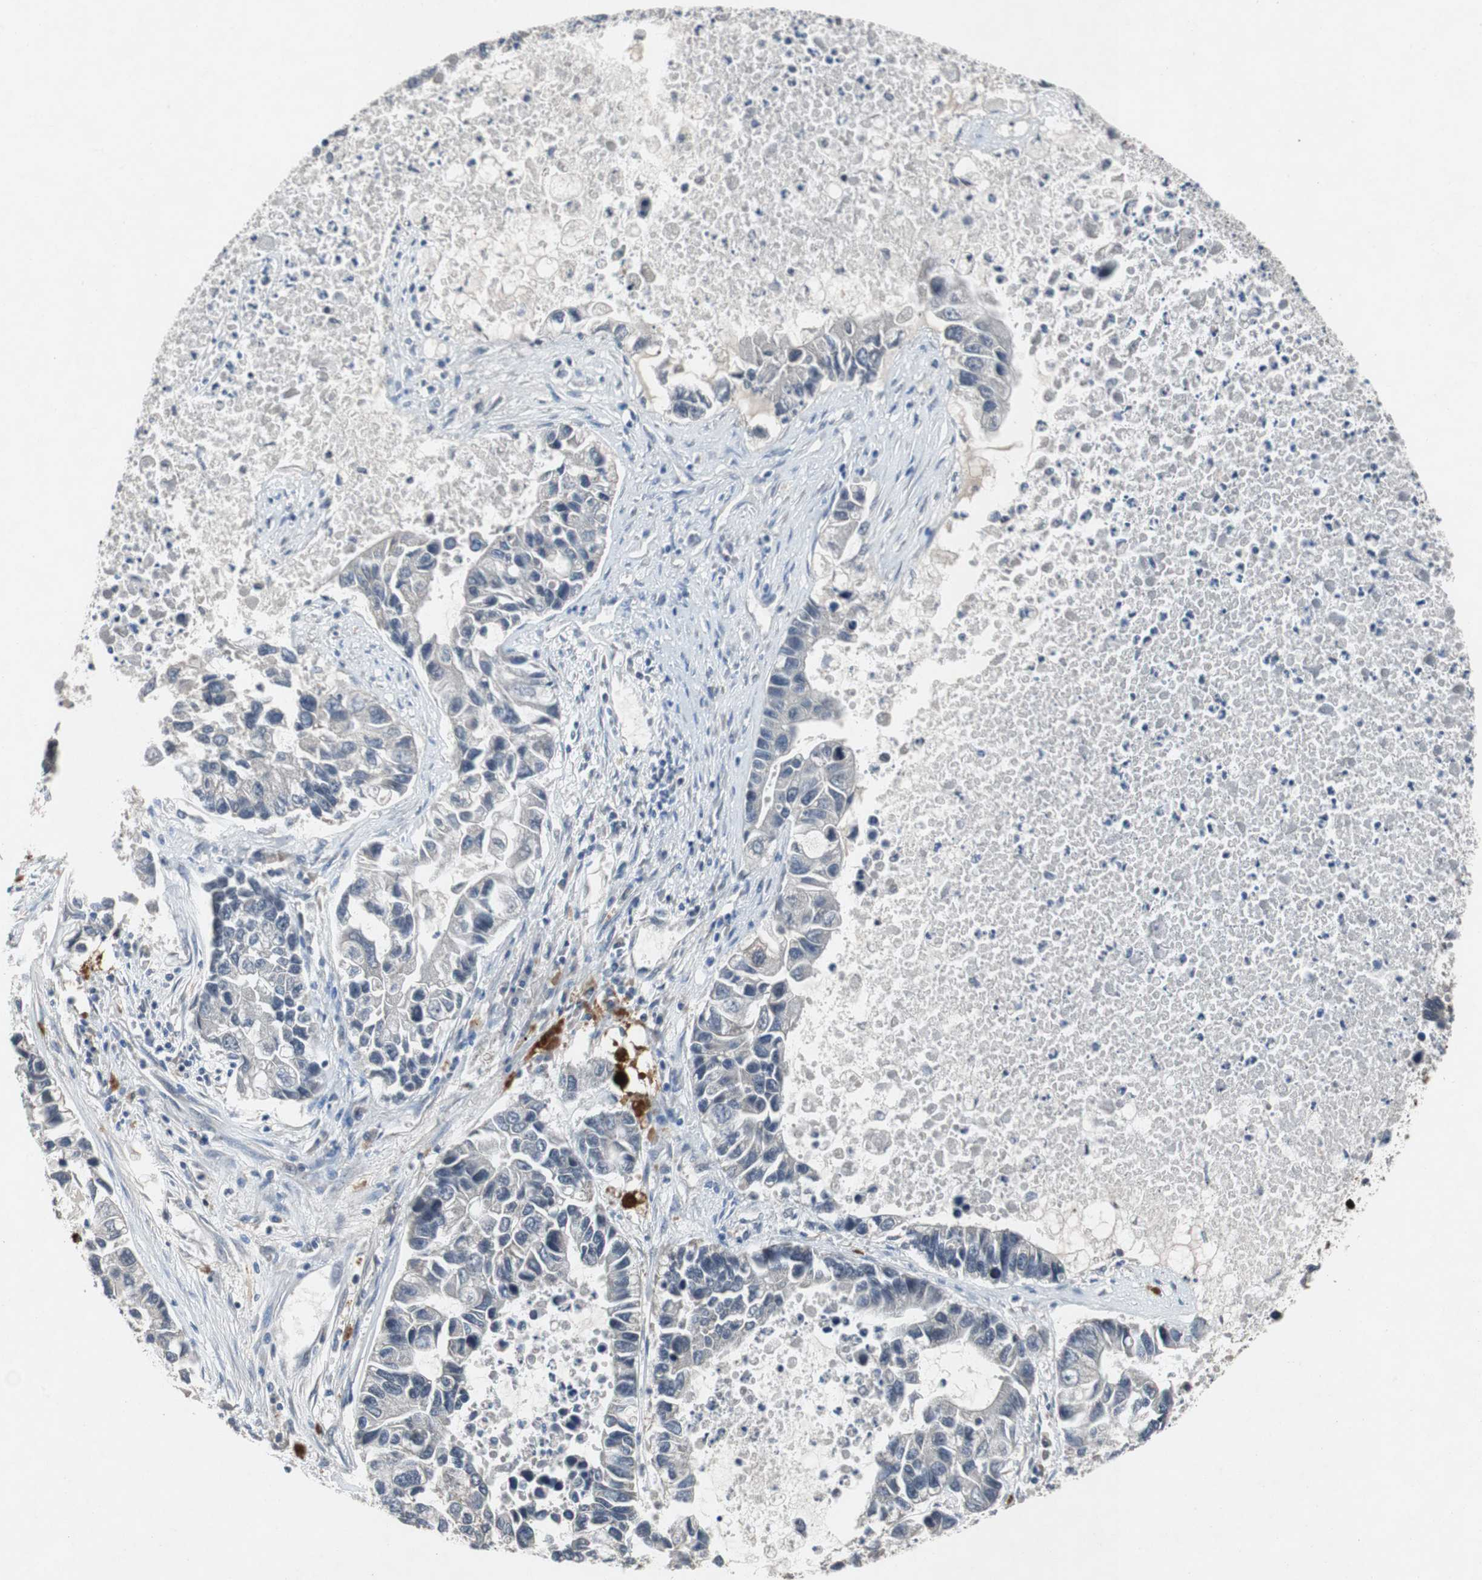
{"staining": {"intensity": "negative", "quantity": "none", "location": "none"}, "tissue": "lung cancer", "cell_type": "Tumor cells", "image_type": "cancer", "snomed": [{"axis": "morphology", "description": "Adenocarcinoma, NOS"}, {"axis": "topography", "description": "Lung"}], "caption": "This is an IHC micrograph of human lung adenocarcinoma. There is no positivity in tumor cells.", "gene": "TP63", "patient": {"sex": "female", "age": 51}}